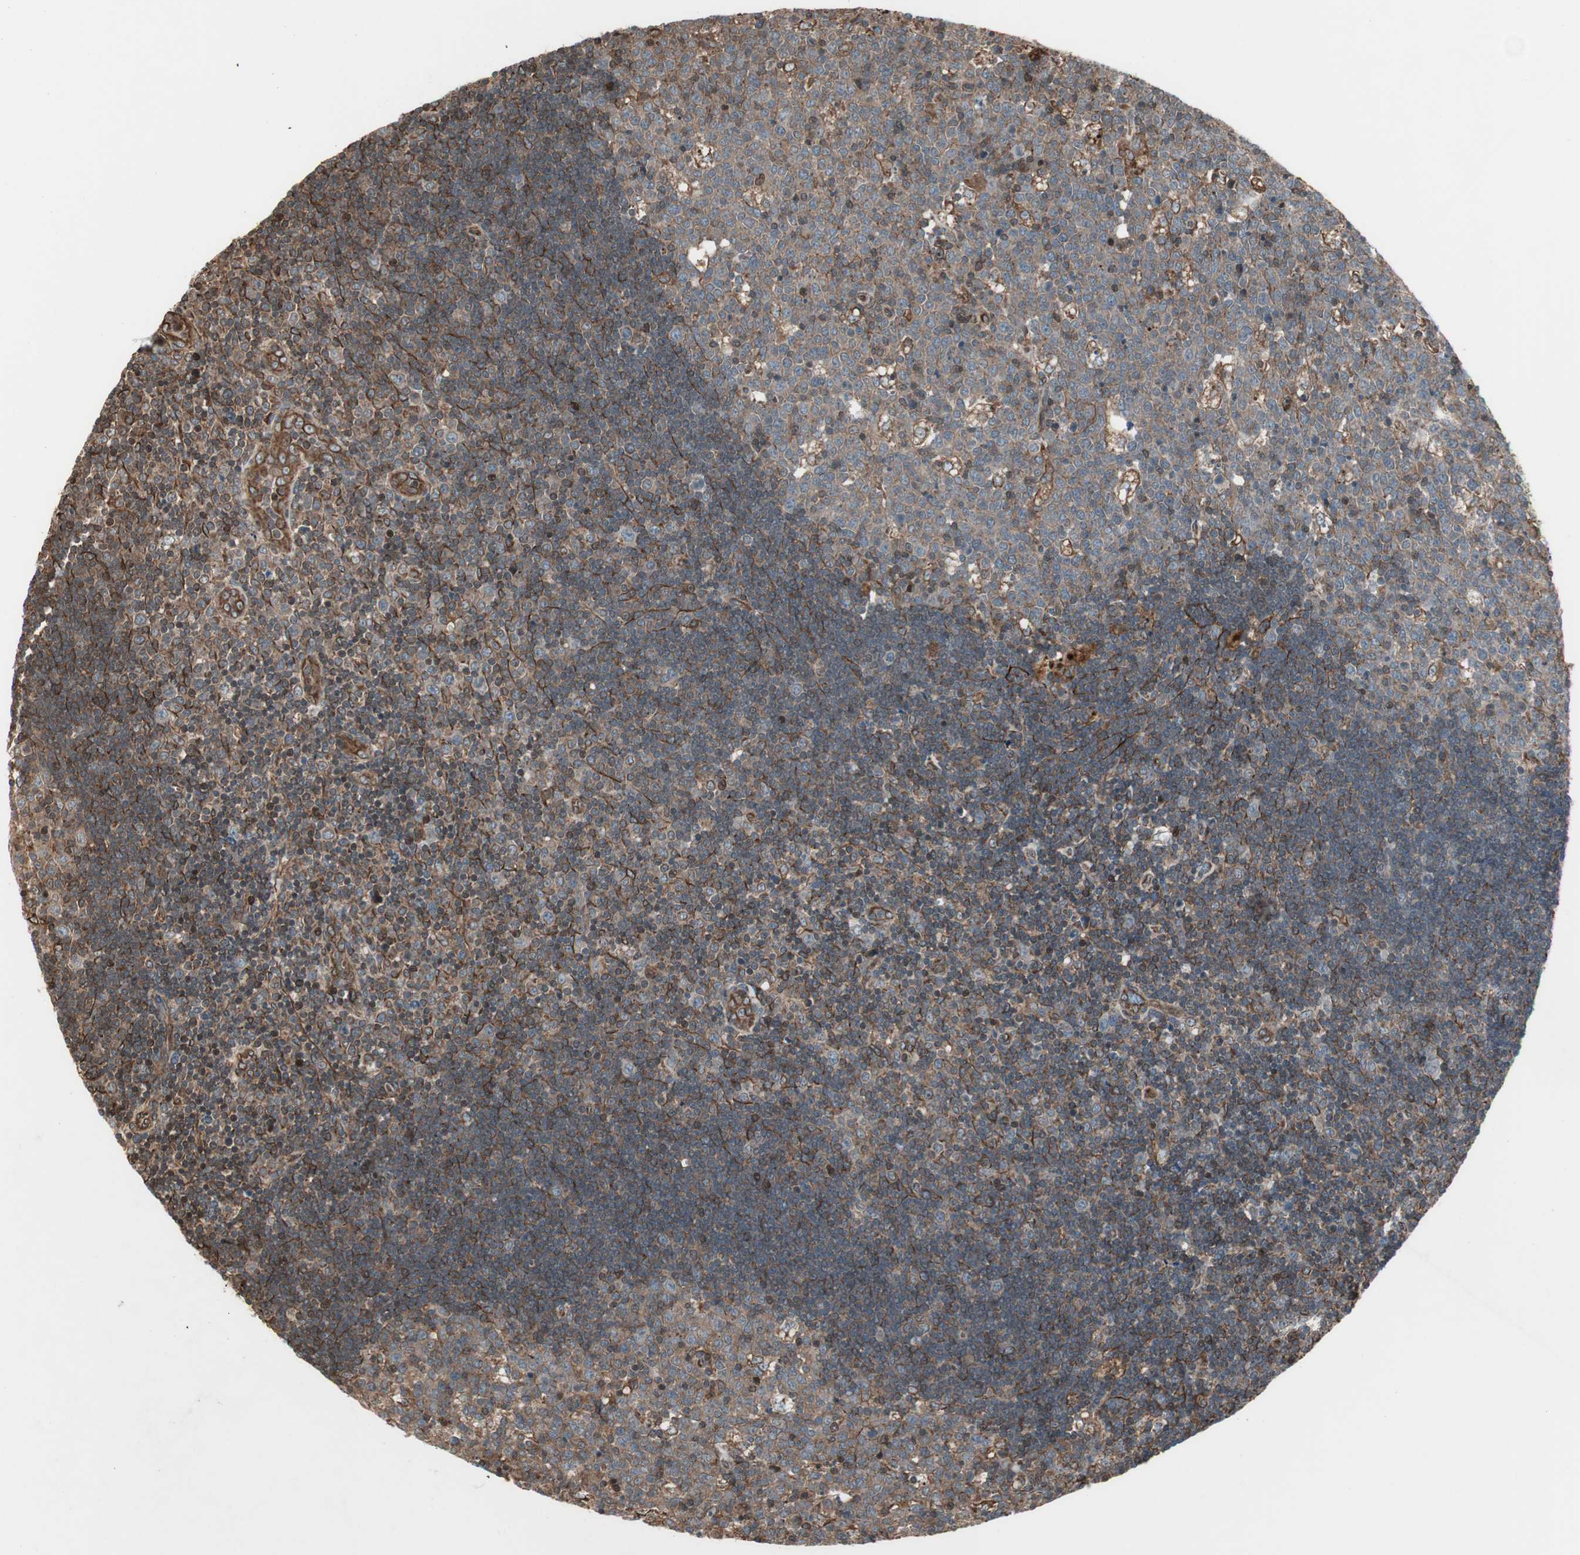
{"staining": {"intensity": "weak", "quantity": ">75%", "location": "cytoplasmic/membranous"}, "tissue": "lymph node", "cell_type": "Germinal center cells", "image_type": "normal", "snomed": [{"axis": "morphology", "description": "Normal tissue, NOS"}, {"axis": "topography", "description": "Lymph node"}, {"axis": "topography", "description": "Salivary gland"}], "caption": "An image of human lymph node stained for a protein displays weak cytoplasmic/membranous brown staining in germinal center cells.", "gene": "MAD2L2", "patient": {"sex": "male", "age": 8}}